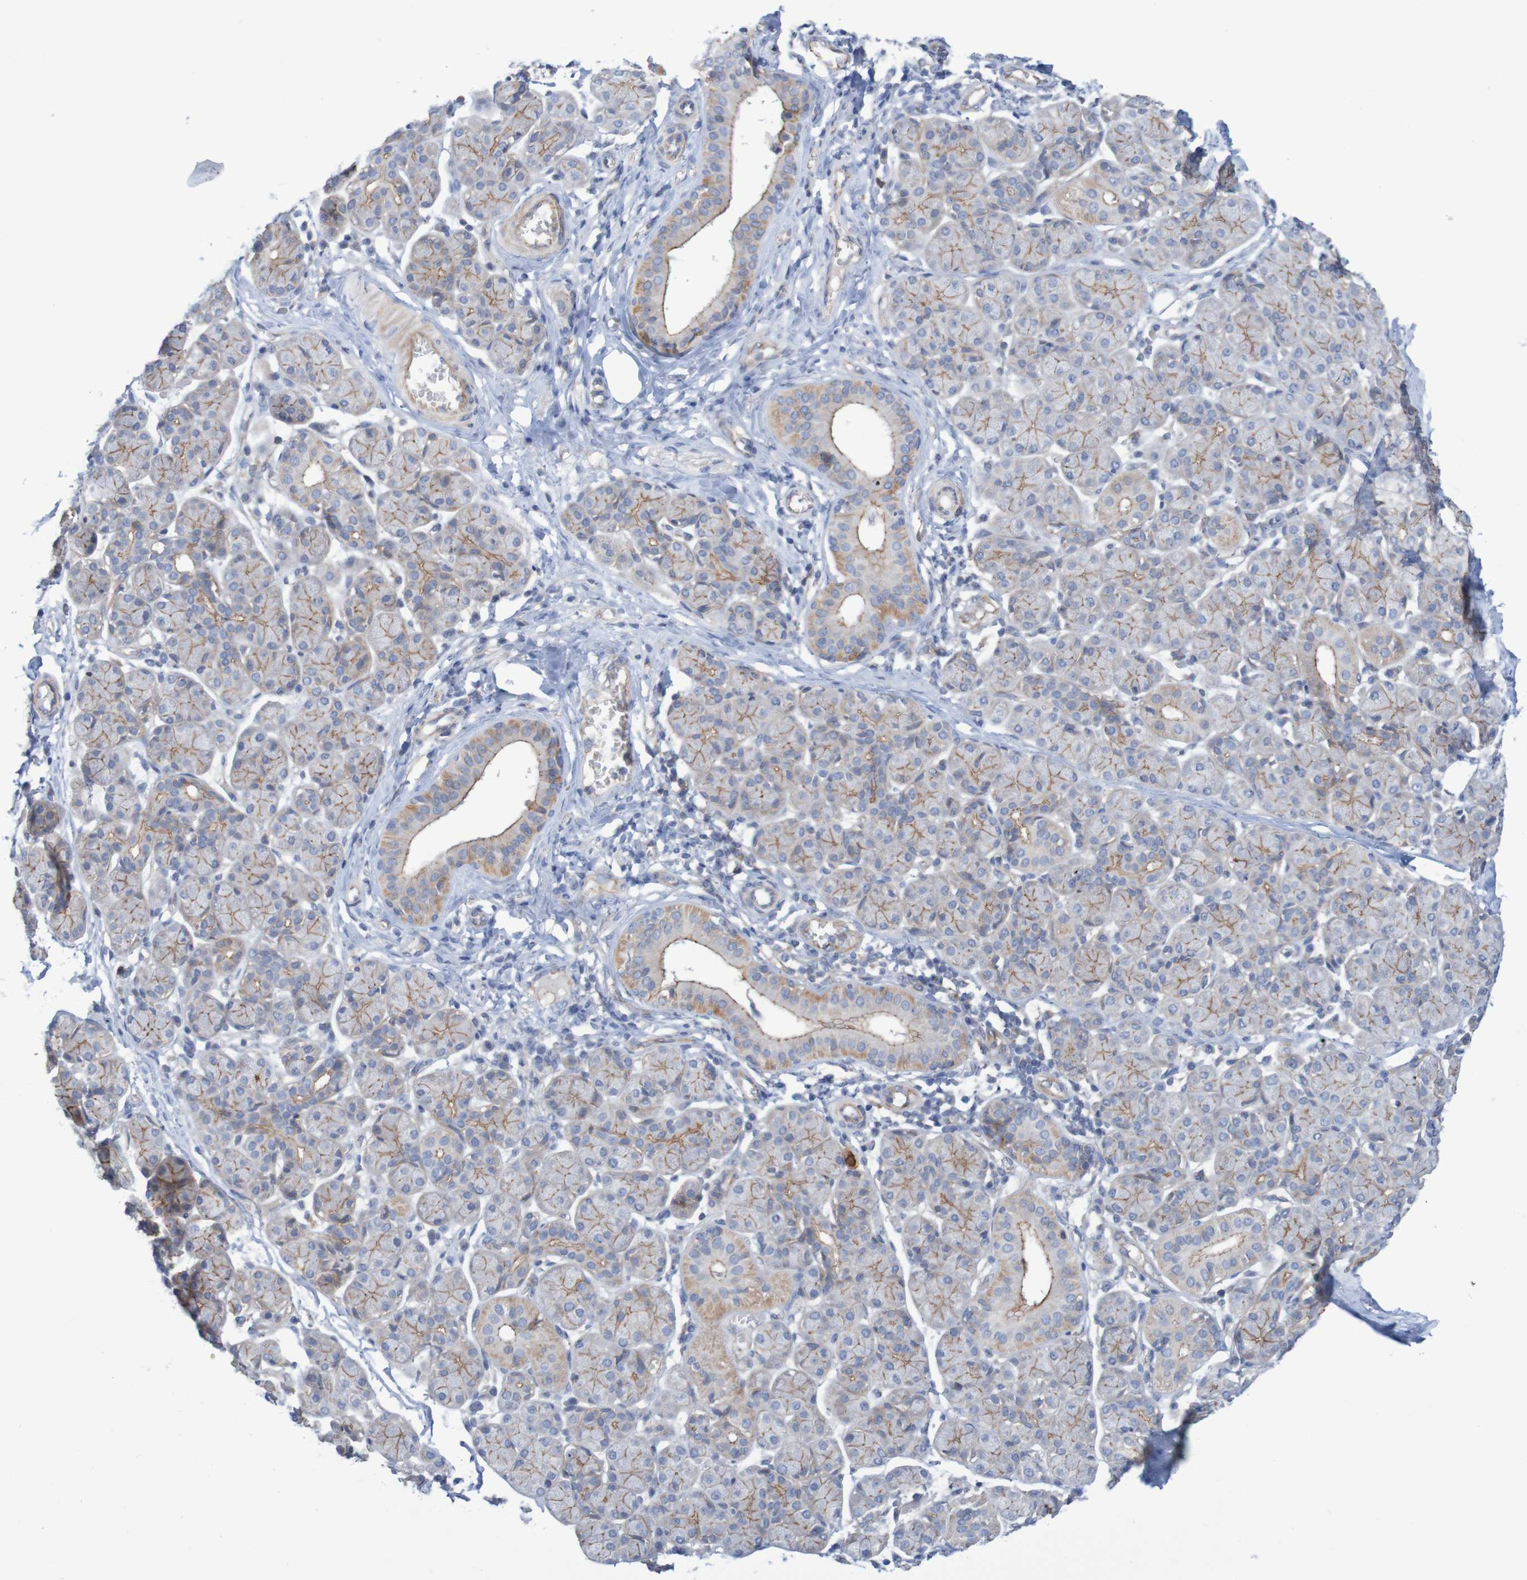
{"staining": {"intensity": "moderate", "quantity": "25%-75%", "location": "cytoplasmic/membranous"}, "tissue": "salivary gland", "cell_type": "Glandular cells", "image_type": "normal", "snomed": [{"axis": "morphology", "description": "Normal tissue, NOS"}, {"axis": "morphology", "description": "Inflammation, NOS"}, {"axis": "topography", "description": "Lymph node"}, {"axis": "topography", "description": "Salivary gland"}], "caption": "Immunohistochemistry (IHC) micrograph of benign salivary gland: human salivary gland stained using immunohistochemistry reveals medium levels of moderate protein expression localized specifically in the cytoplasmic/membranous of glandular cells, appearing as a cytoplasmic/membranous brown color.", "gene": "NECTIN2", "patient": {"sex": "male", "age": 3}}